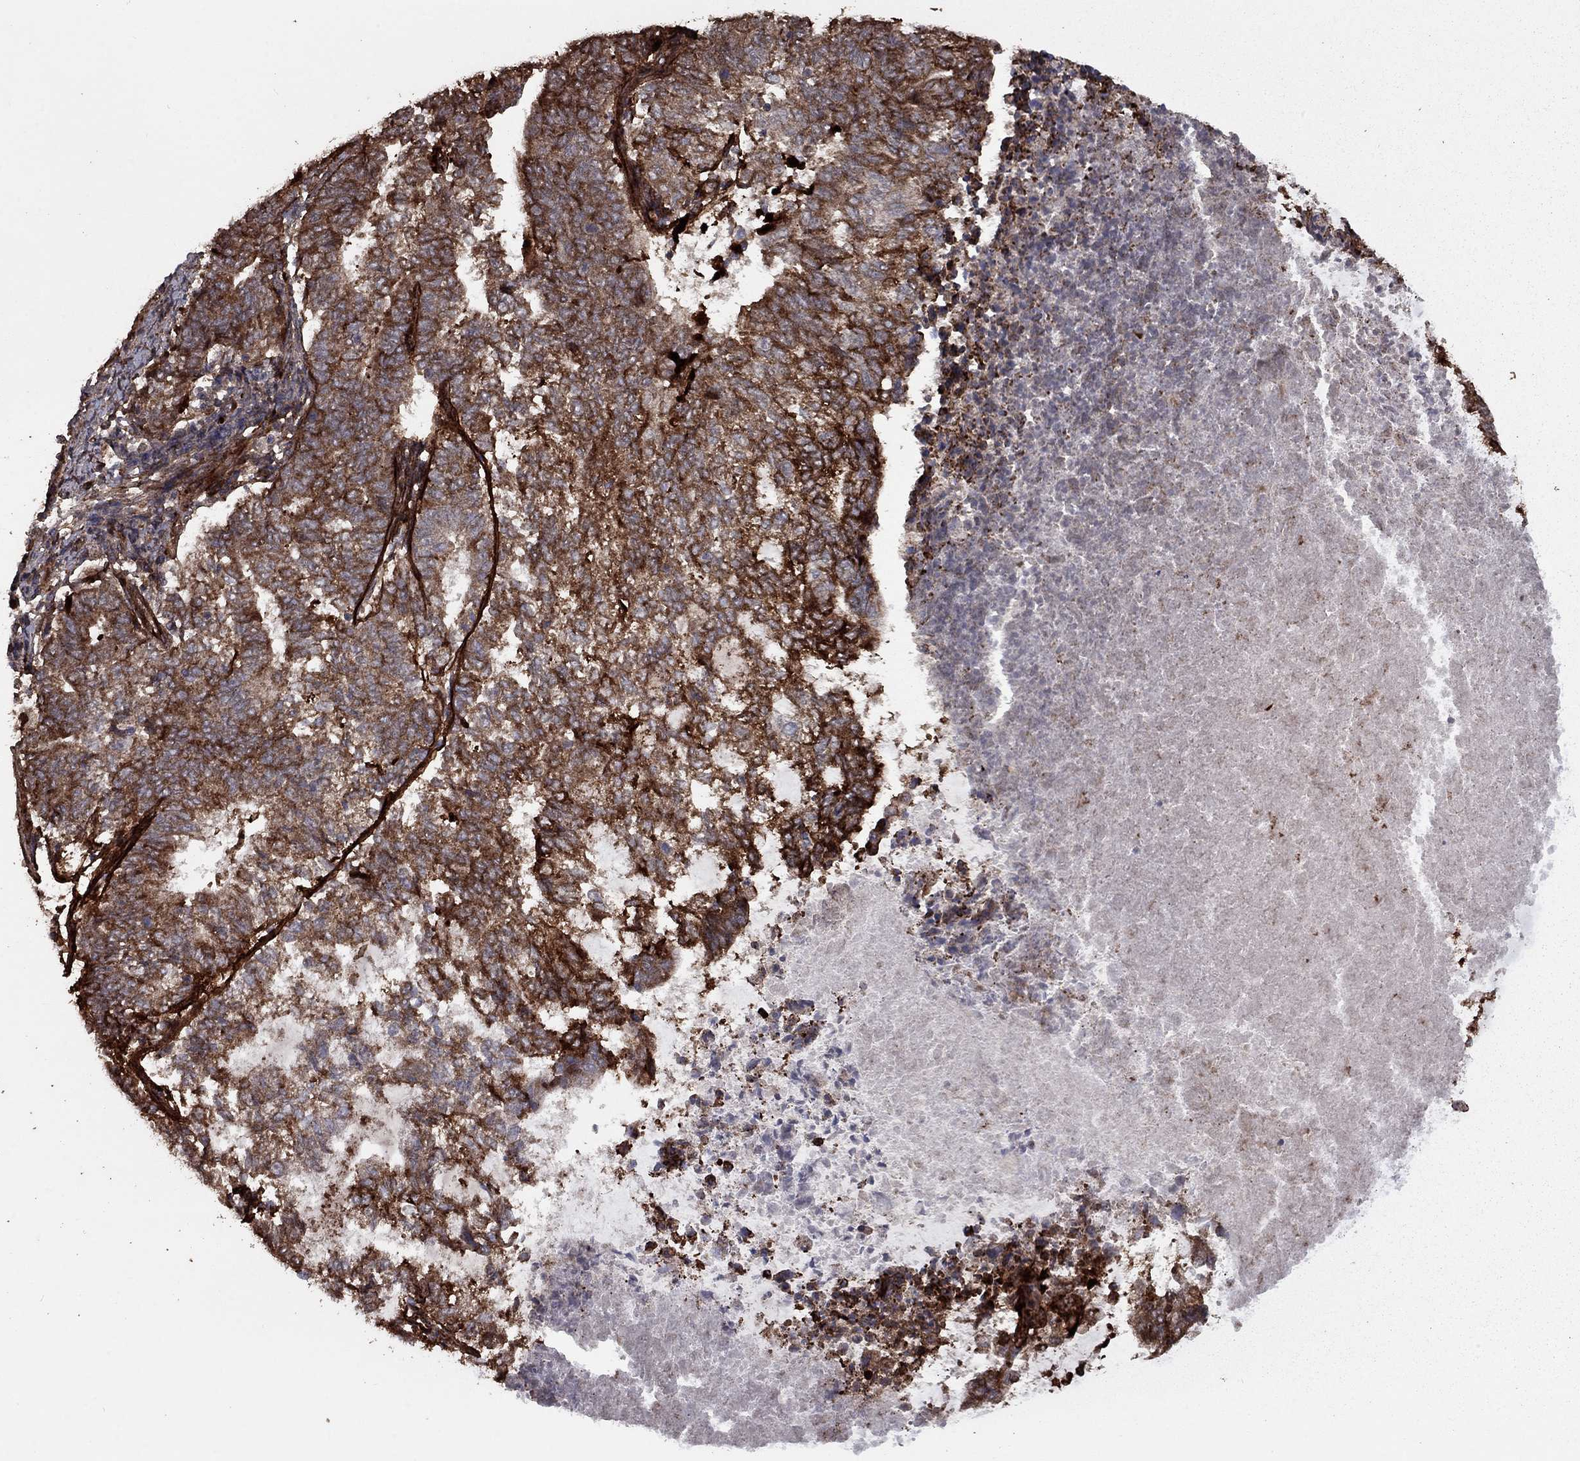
{"staining": {"intensity": "strong", "quantity": ">75%", "location": "cytoplasmic/membranous"}, "tissue": "endometrial cancer", "cell_type": "Tumor cells", "image_type": "cancer", "snomed": [{"axis": "morphology", "description": "Adenocarcinoma, NOS"}, {"axis": "topography", "description": "Endometrium"}], "caption": "Endometrial cancer (adenocarcinoma) was stained to show a protein in brown. There is high levels of strong cytoplasmic/membranous expression in approximately >75% of tumor cells. (Brightfield microscopy of DAB IHC at high magnification).", "gene": "COL18A1", "patient": {"sex": "female", "age": 65}}